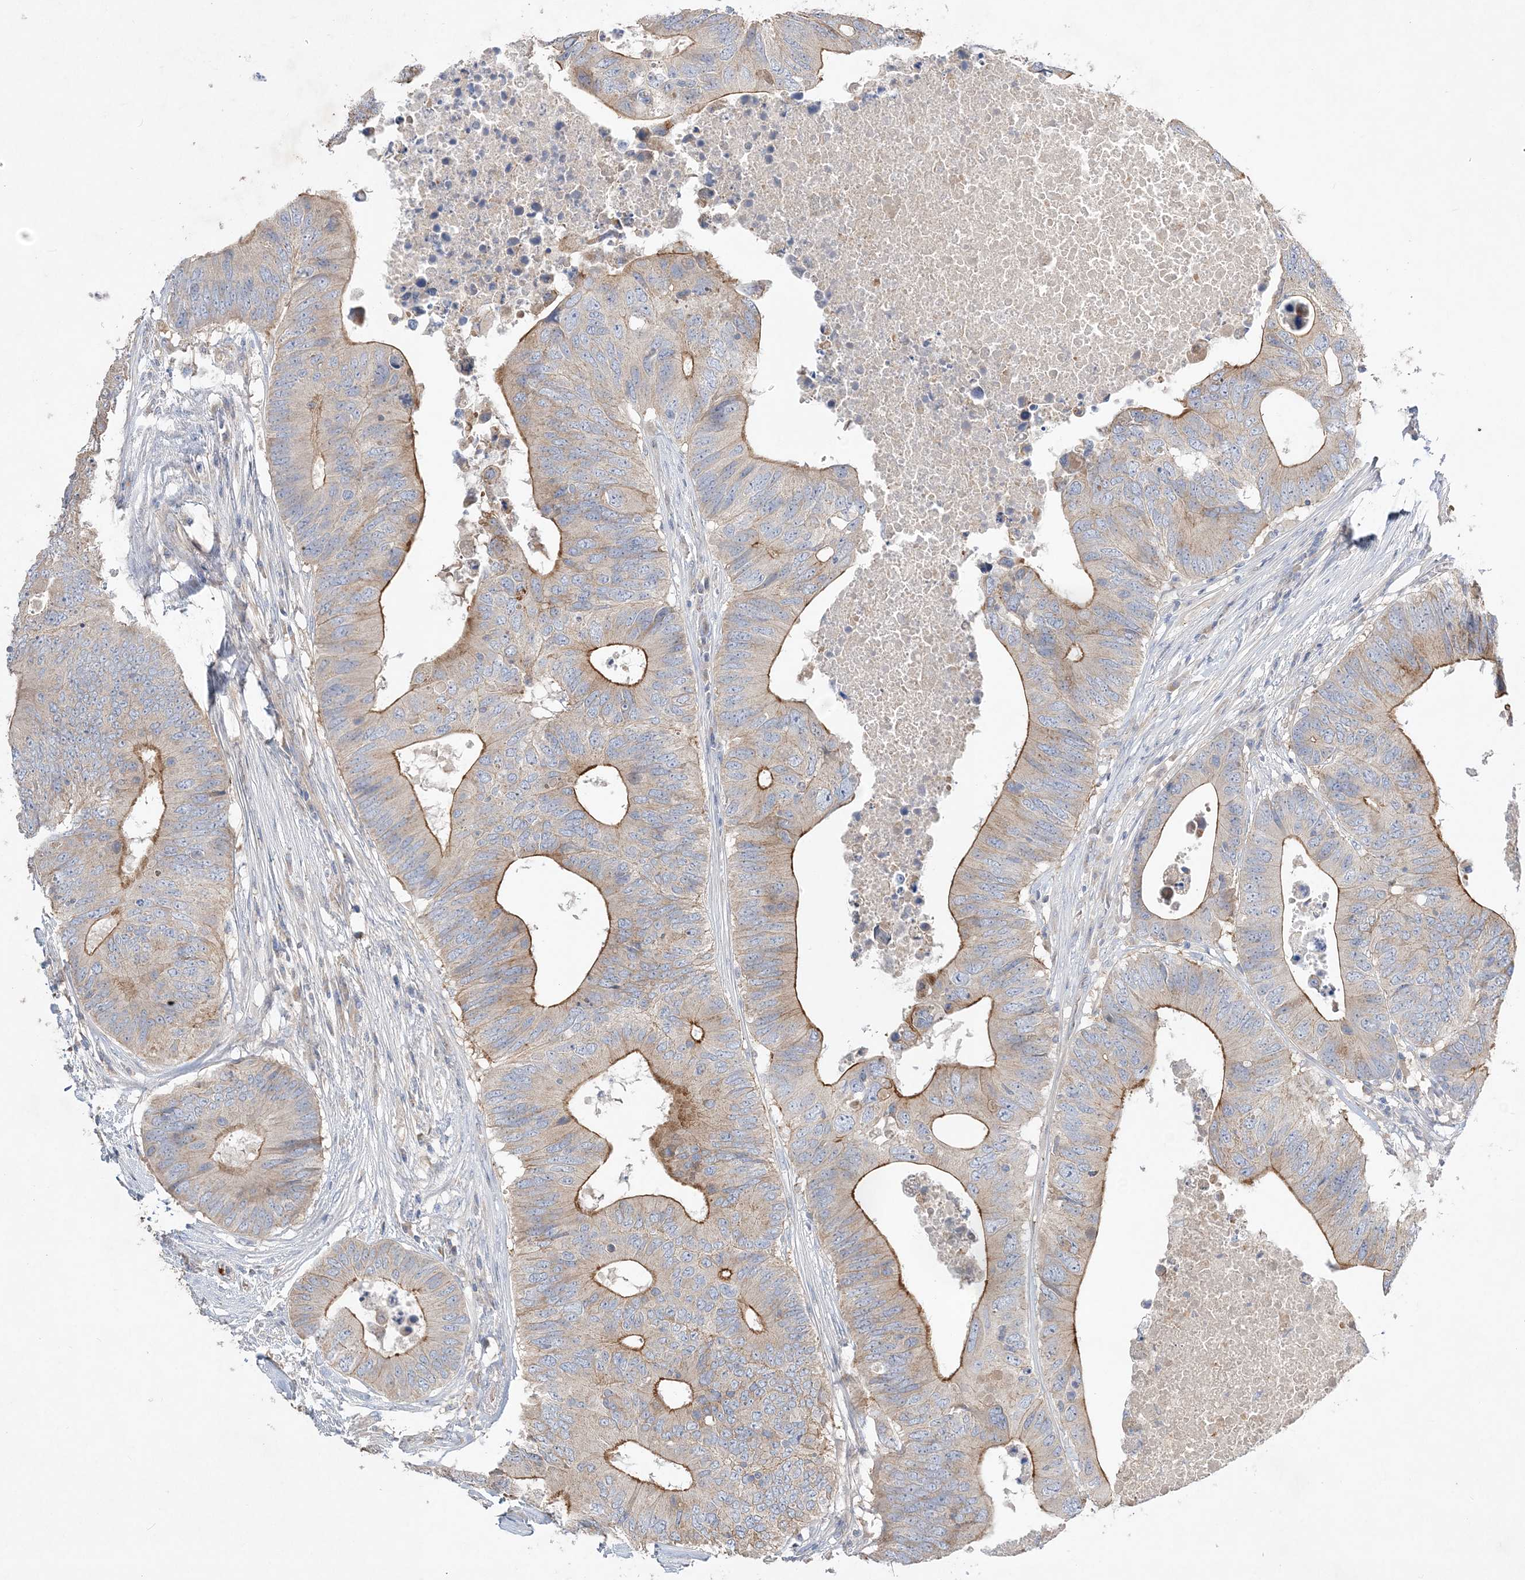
{"staining": {"intensity": "moderate", "quantity": ">75%", "location": "cytoplasmic/membranous"}, "tissue": "colorectal cancer", "cell_type": "Tumor cells", "image_type": "cancer", "snomed": [{"axis": "morphology", "description": "Adenocarcinoma, NOS"}, {"axis": "topography", "description": "Colon"}], "caption": "A high-resolution image shows IHC staining of colorectal cancer (adenocarcinoma), which demonstrates moderate cytoplasmic/membranous expression in about >75% of tumor cells.", "gene": "ADCK2", "patient": {"sex": "male", "age": 71}}